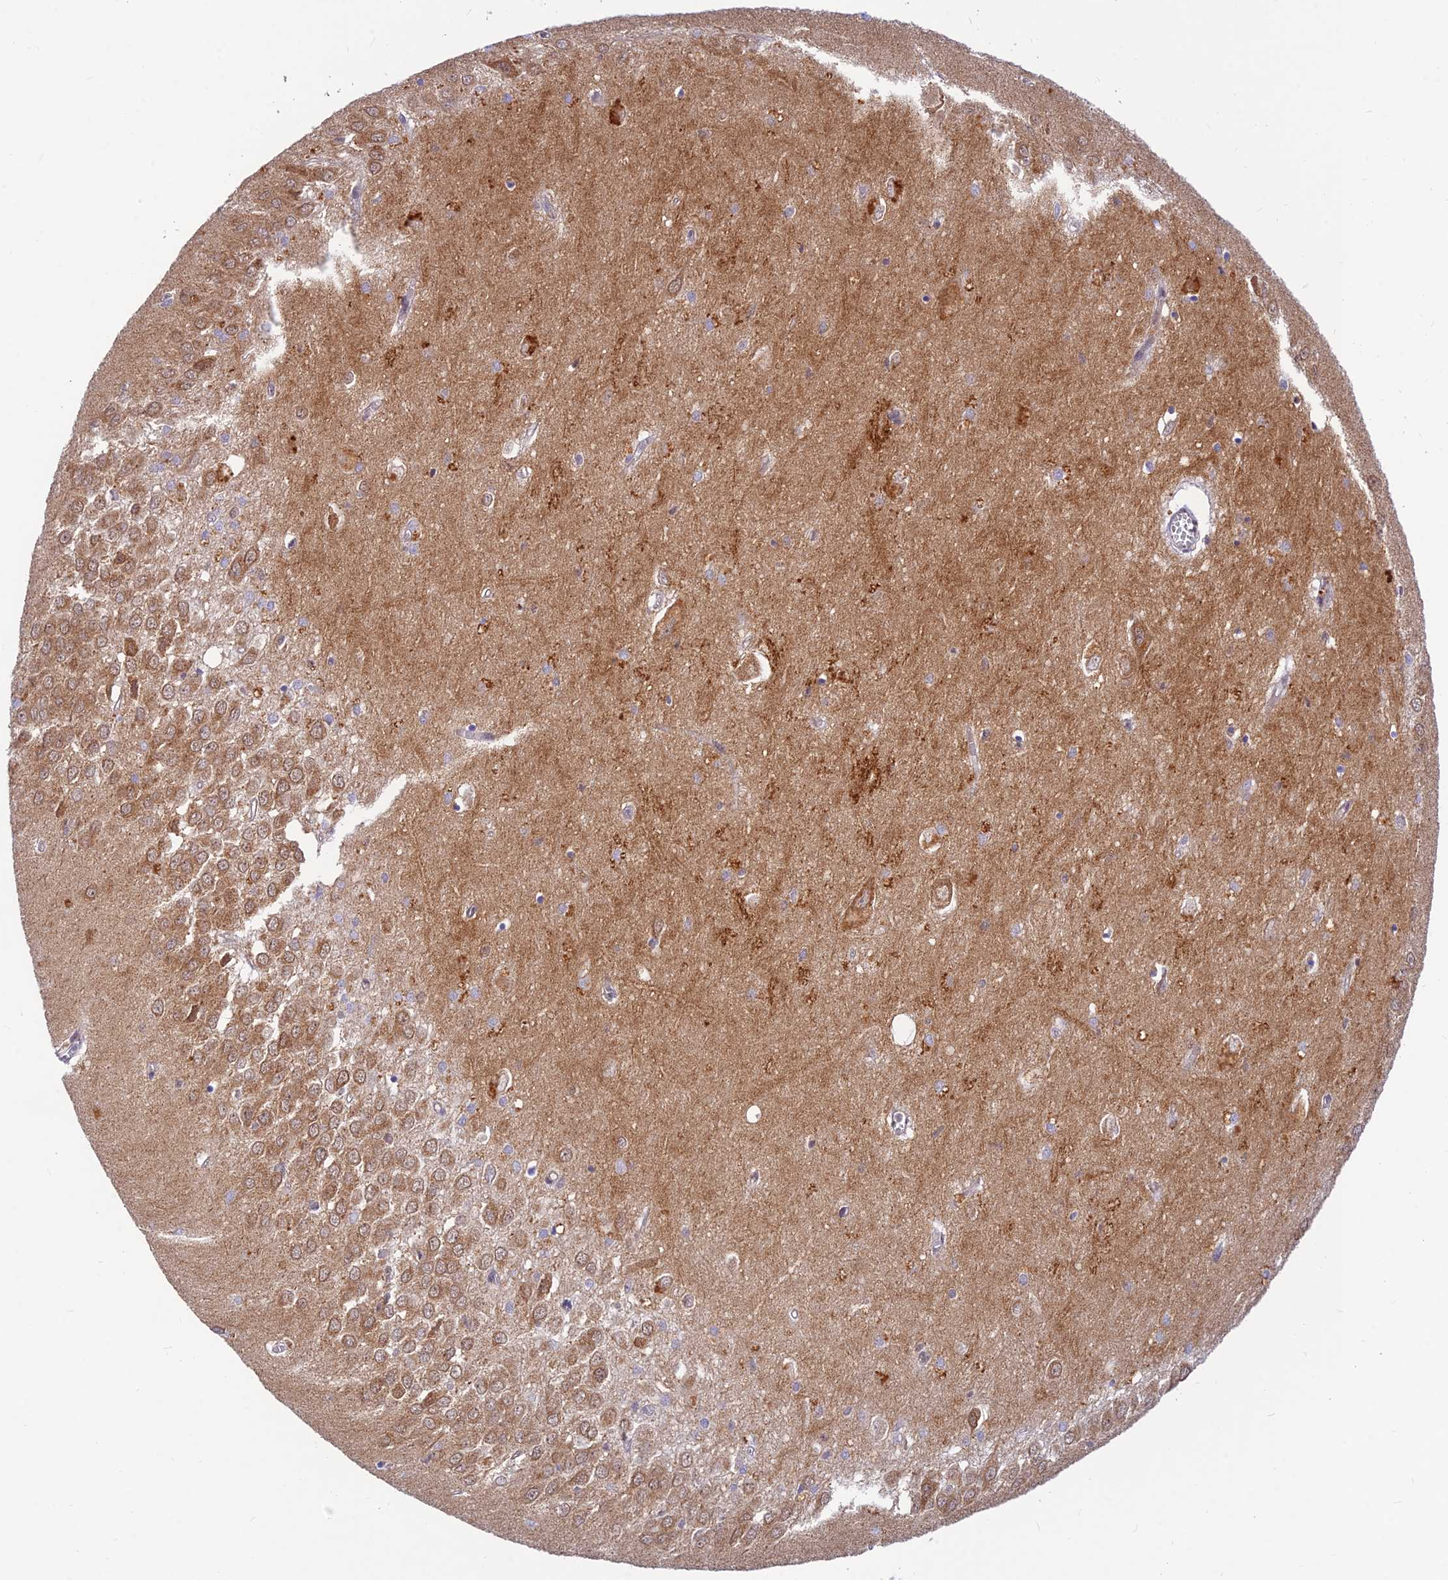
{"staining": {"intensity": "negative", "quantity": "none", "location": "none"}, "tissue": "hippocampus", "cell_type": "Glial cells", "image_type": "normal", "snomed": [{"axis": "morphology", "description": "Normal tissue, NOS"}, {"axis": "topography", "description": "Hippocampus"}], "caption": "This is an immunohistochemistry micrograph of unremarkable human hippocampus. There is no positivity in glial cells.", "gene": "LYSMD2", "patient": {"sex": "female", "age": 64}}